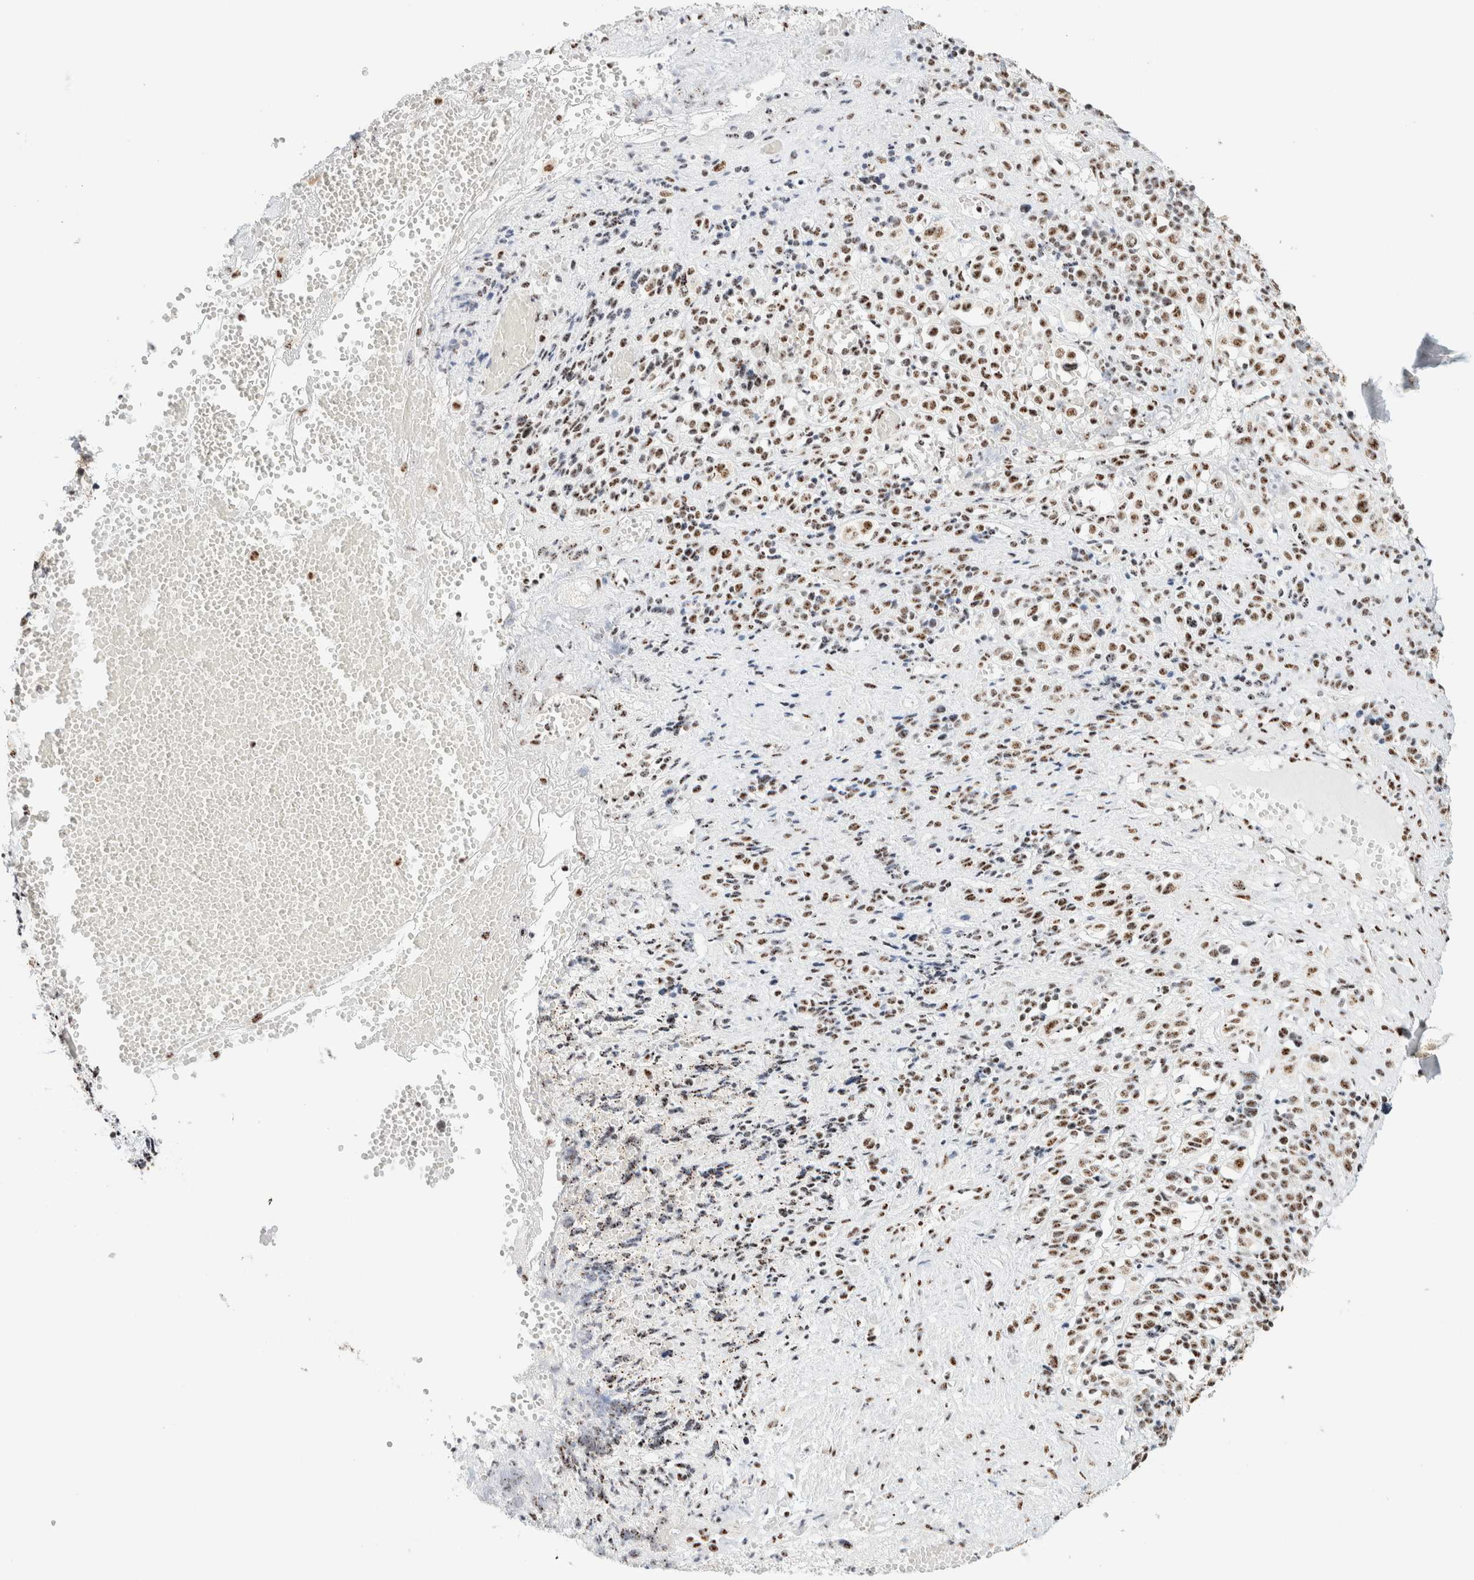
{"staining": {"intensity": "moderate", "quantity": ">75%", "location": "nuclear"}, "tissue": "melanoma", "cell_type": "Tumor cells", "image_type": "cancer", "snomed": [{"axis": "morphology", "description": "Malignant melanoma, Metastatic site"}, {"axis": "topography", "description": "Skin"}], "caption": "Protein staining of malignant melanoma (metastatic site) tissue reveals moderate nuclear staining in approximately >75% of tumor cells.", "gene": "SON", "patient": {"sex": "female", "age": 74}}